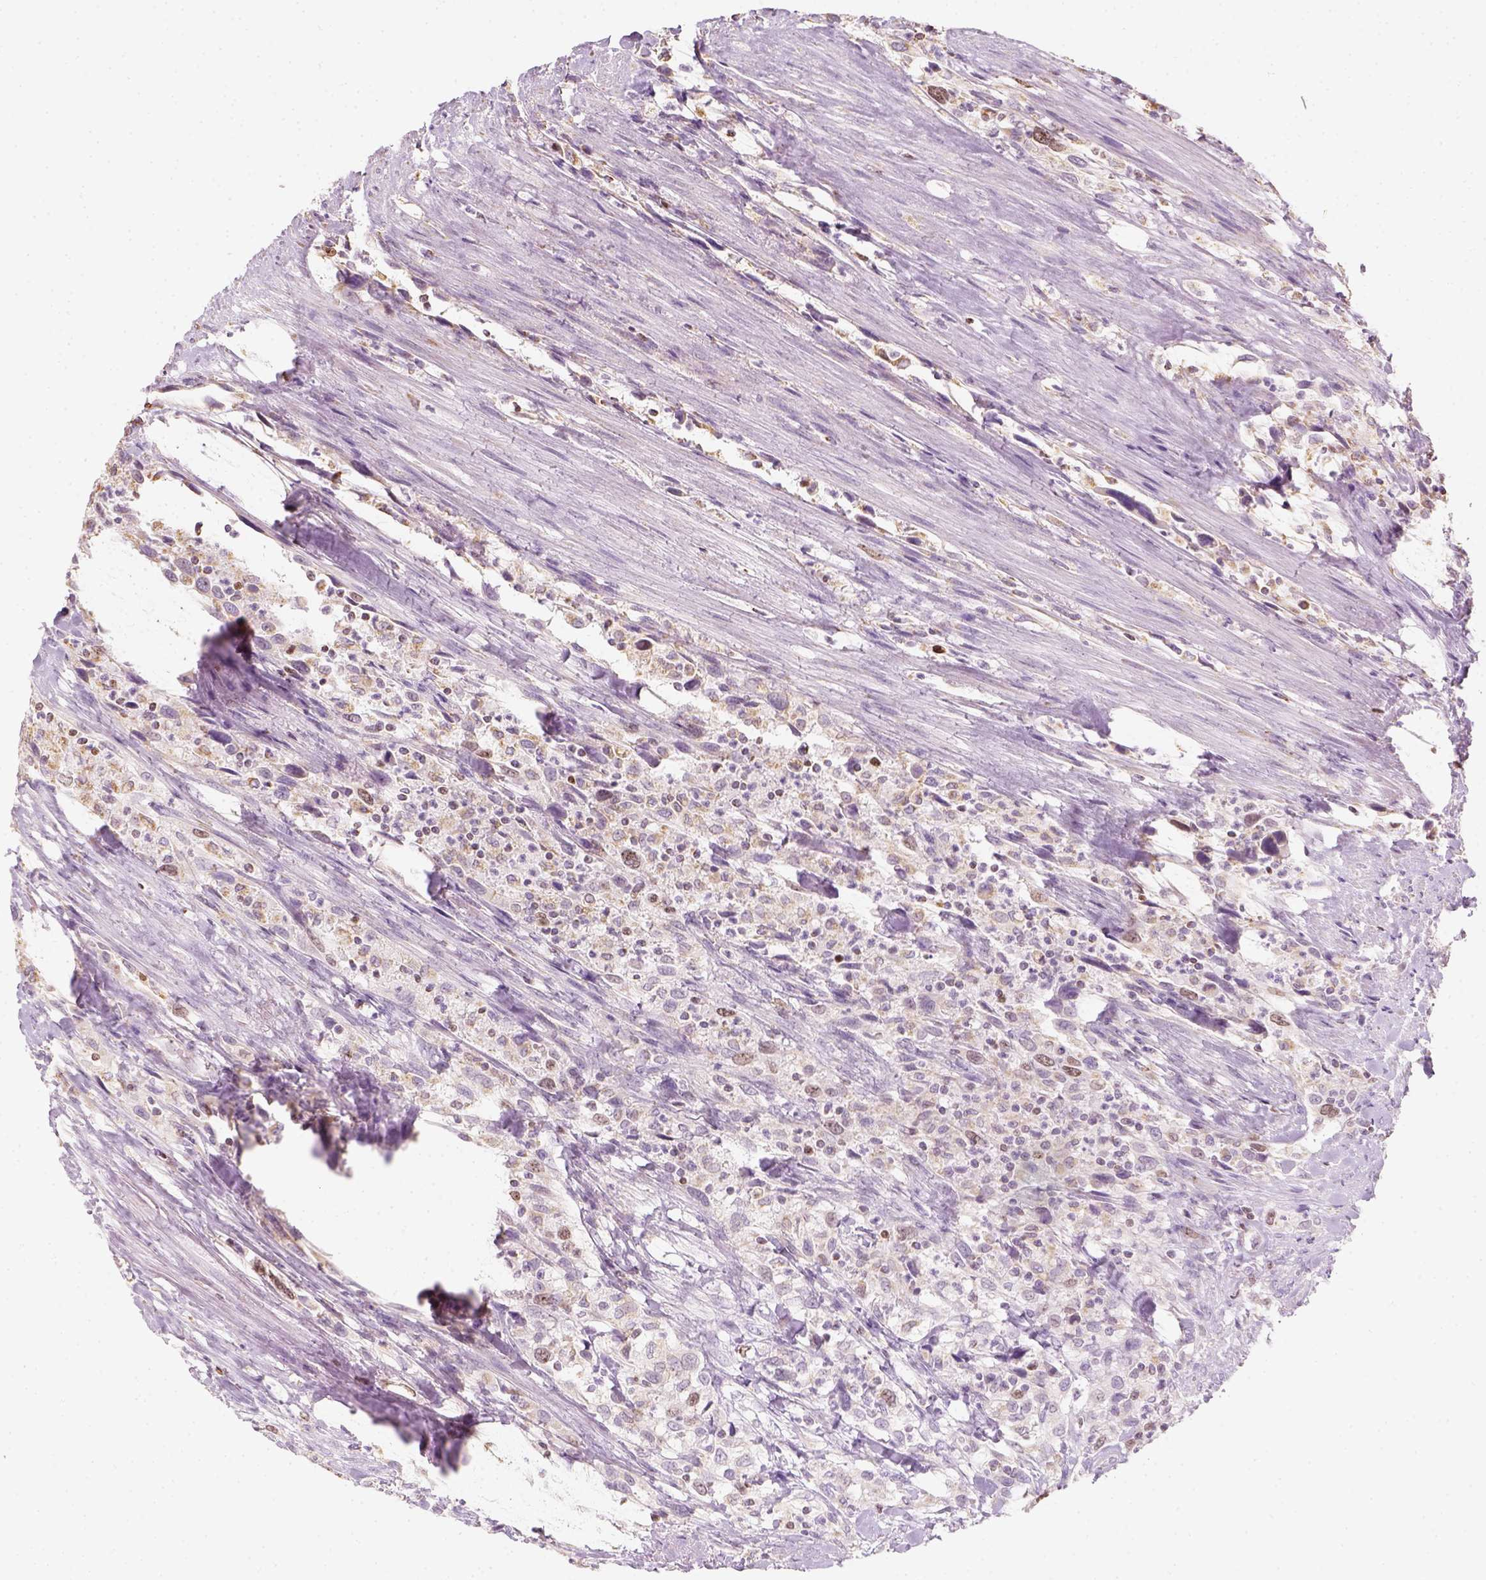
{"staining": {"intensity": "weak", "quantity": ">75%", "location": "cytoplasmic/membranous,nuclear"}, "tissue": "urothelial cancer", "cell_type": "Tumor cells", "image_type": "cancer", "snomed": [{"axis": "morphology", "description": "Urothelial carcinoma, NOS"}, {"axis": "morphology", "description": "Urothelial carcinoma, High grade"}, {"axis": "topography", "description": "Urinary bladder"}], "caption": "Weak cytoplasmic/membranous and nuclear expression for a protein is appreciated in approximately >75% of tumor cells of urothelial cancer using immunohistochemistry.", "gene": "LCA5", "patient": {"sex": "female", "age": 64}}